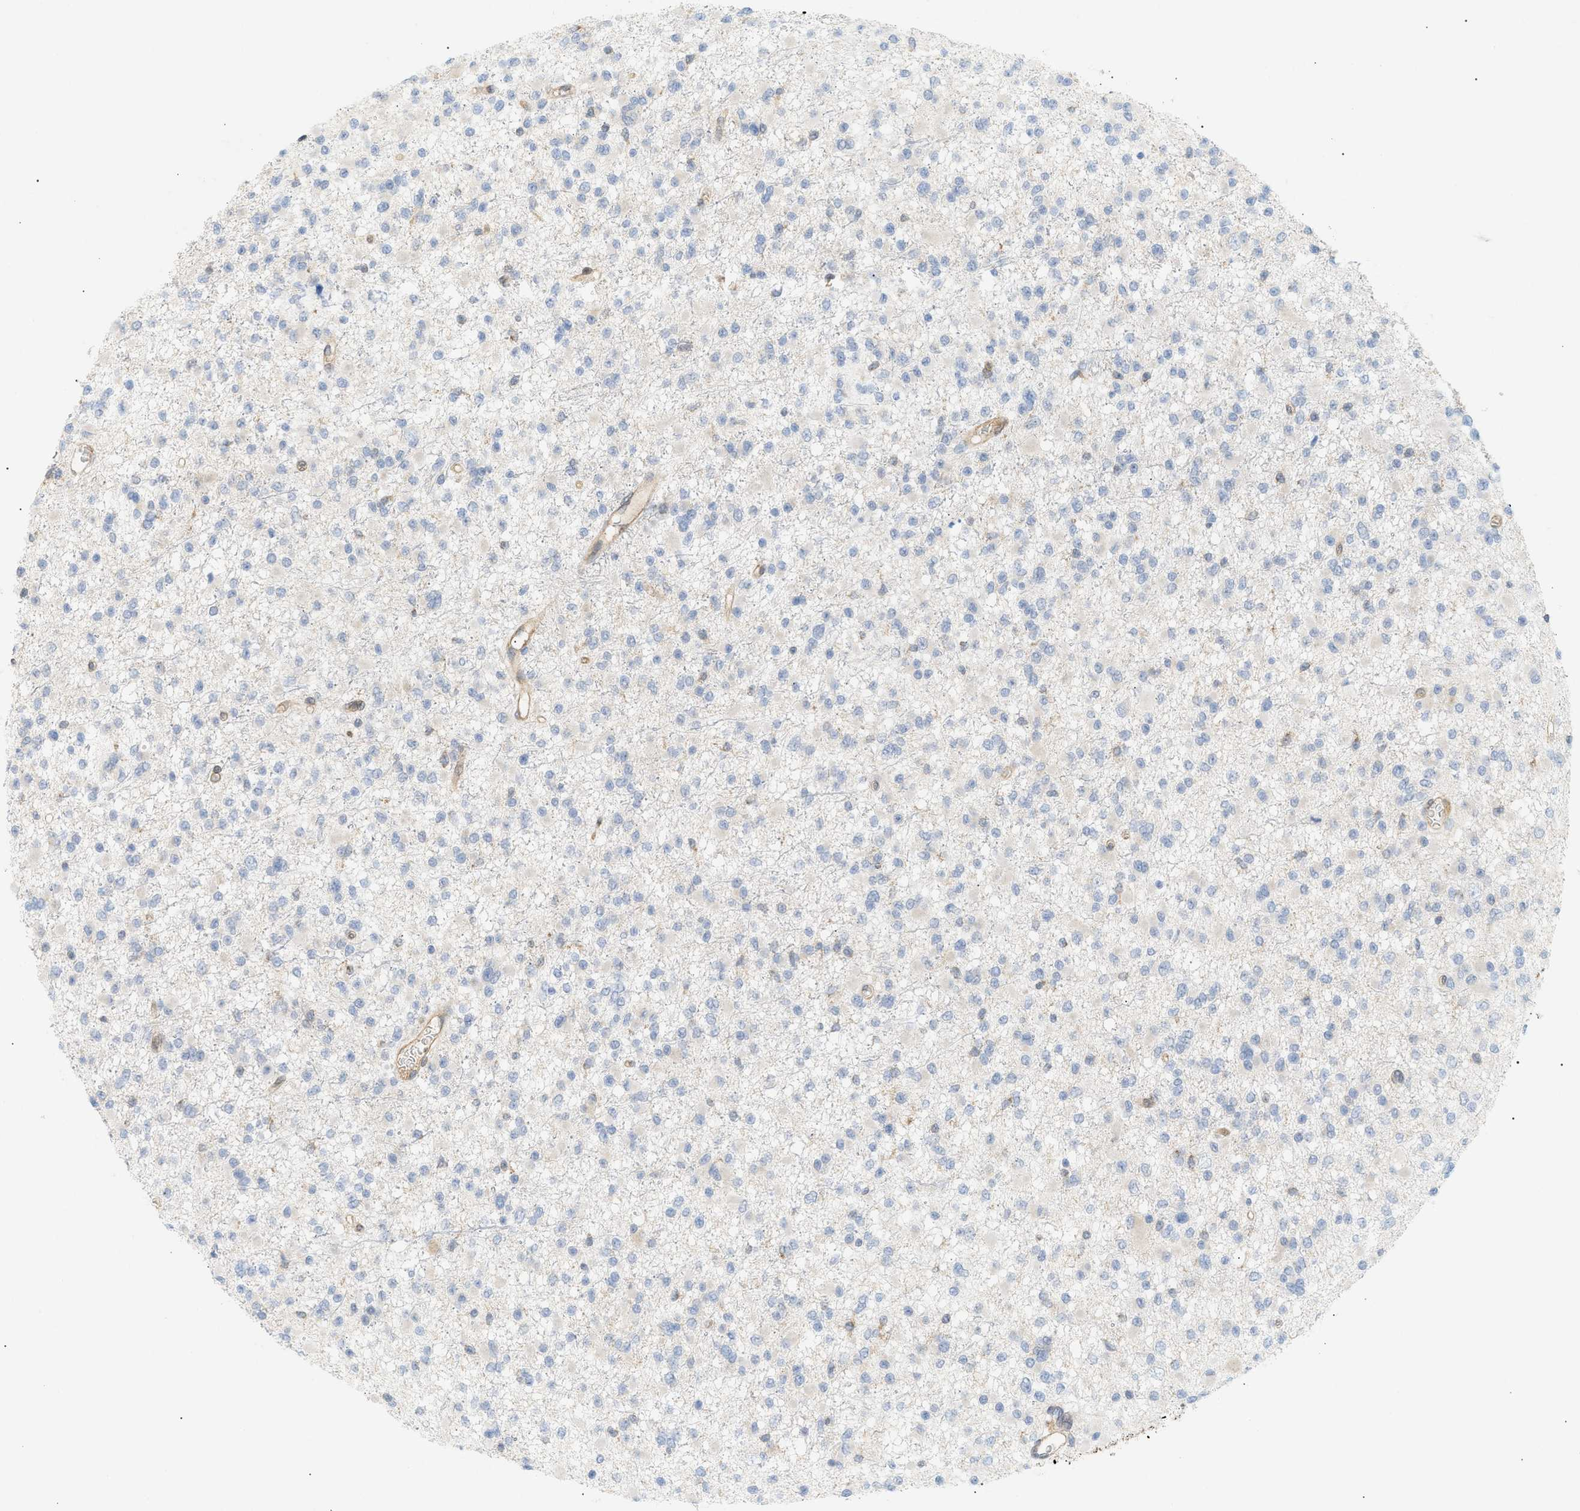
{"staining": {"intensity": "negative", "quantity": "none", "location": "none"}, "tissue": "glioma", "cell_type": "Tumor cells", "image_type": "cancer", "snomed": [{"axis": "morphology", "description": "Glioma, malignant, Low grade"}, {"axis": "topography", "description": "Brain"}], "caption": "The photomicrograph reveals no staining of tumor cells in glioma.", "gene": "SHC1", "patient": {"sex": "female", "age": 22}}